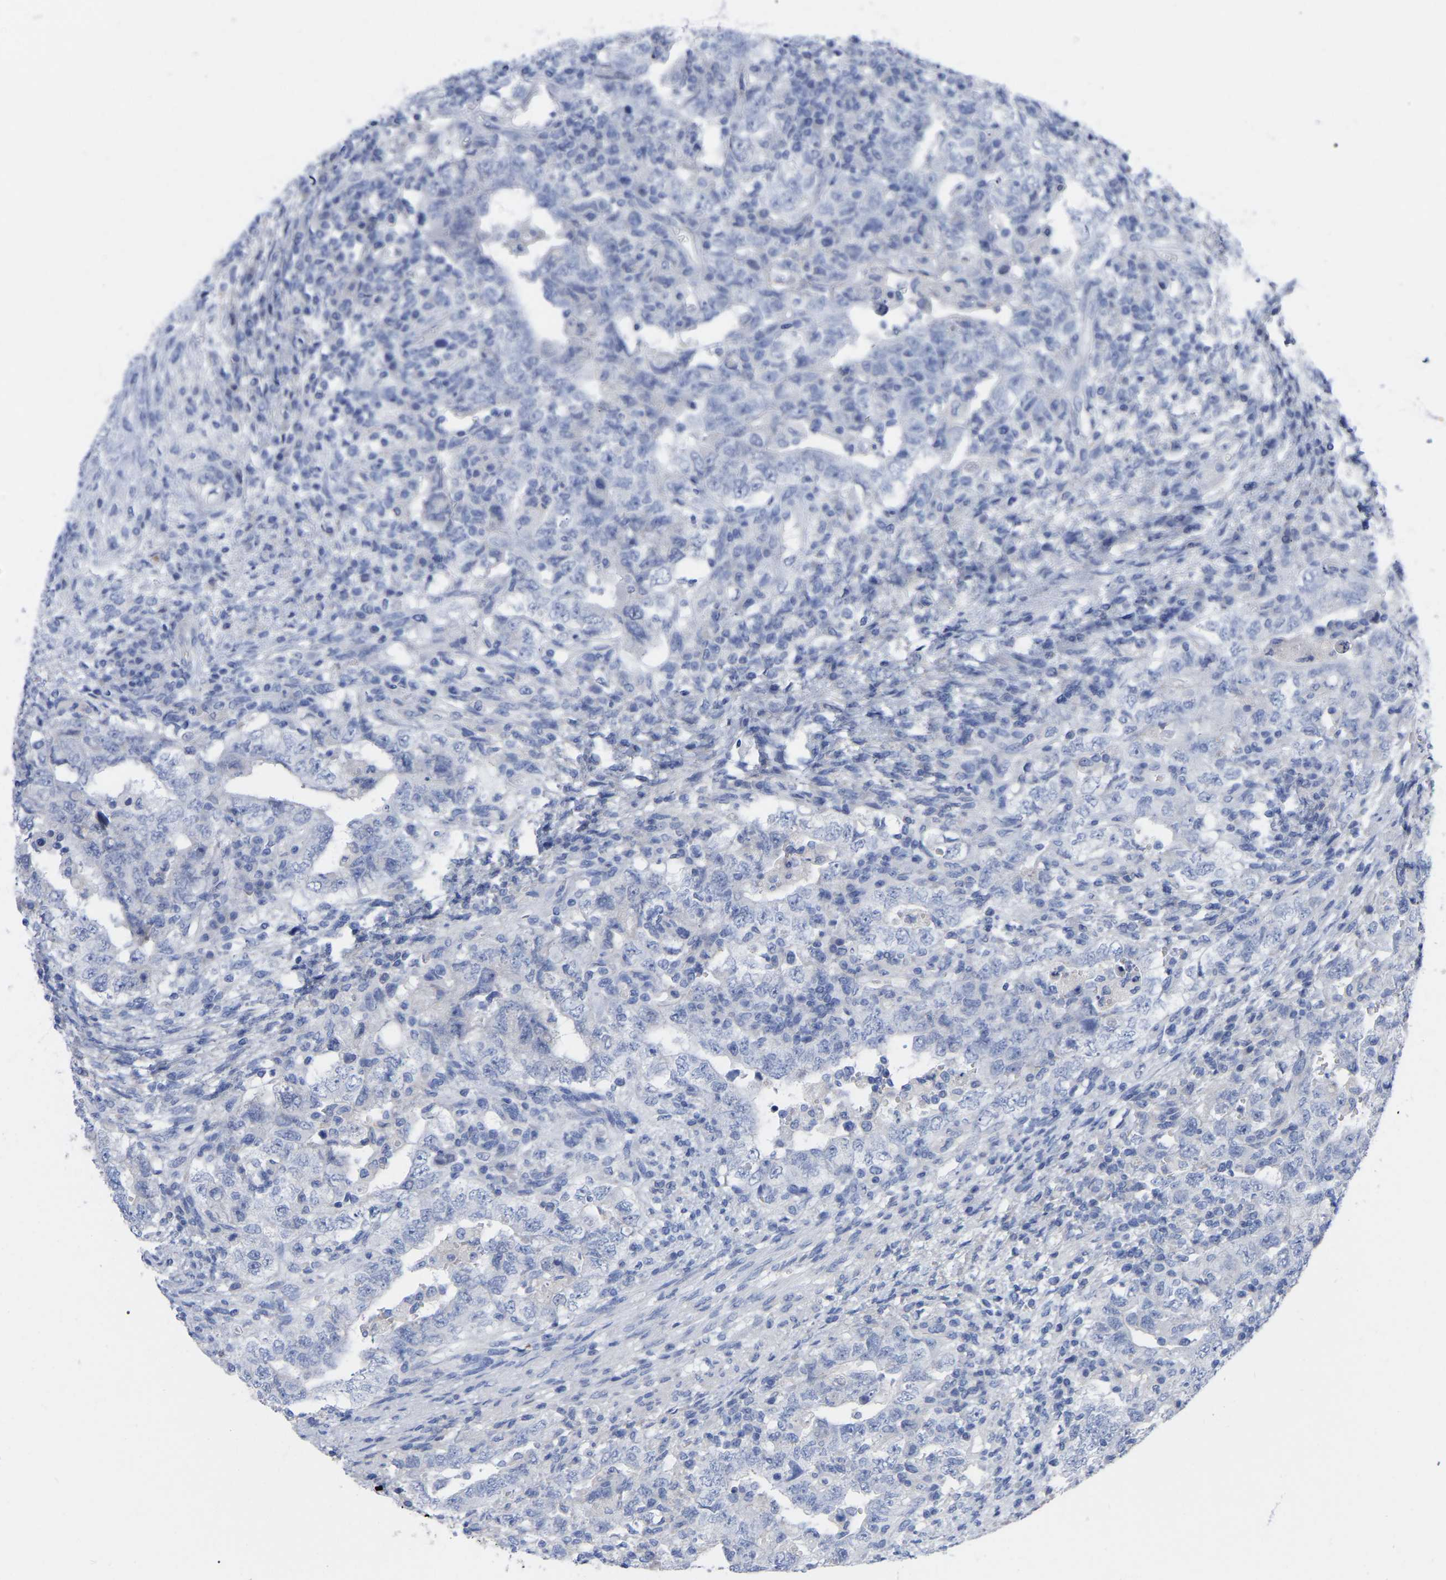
{"staining": {"intensity": "negative", "quantity": "none", "location": "none"}, "tissue": "testis cancer", "cell_type": "Tumor cells", "image_type": "cancer", "snomed": [{"axis": "morphology", "description": "Carcinoma, Embryonal, NOS"}, {"axis": "topography", "description": "Testis"}], "caption": "Histopathology image shows no protein expression in tumor cells of embryonal carcinoma (testis) tissue.", "gene": "HAPLN1", "patient": {"sex": "male", "age": 26}}